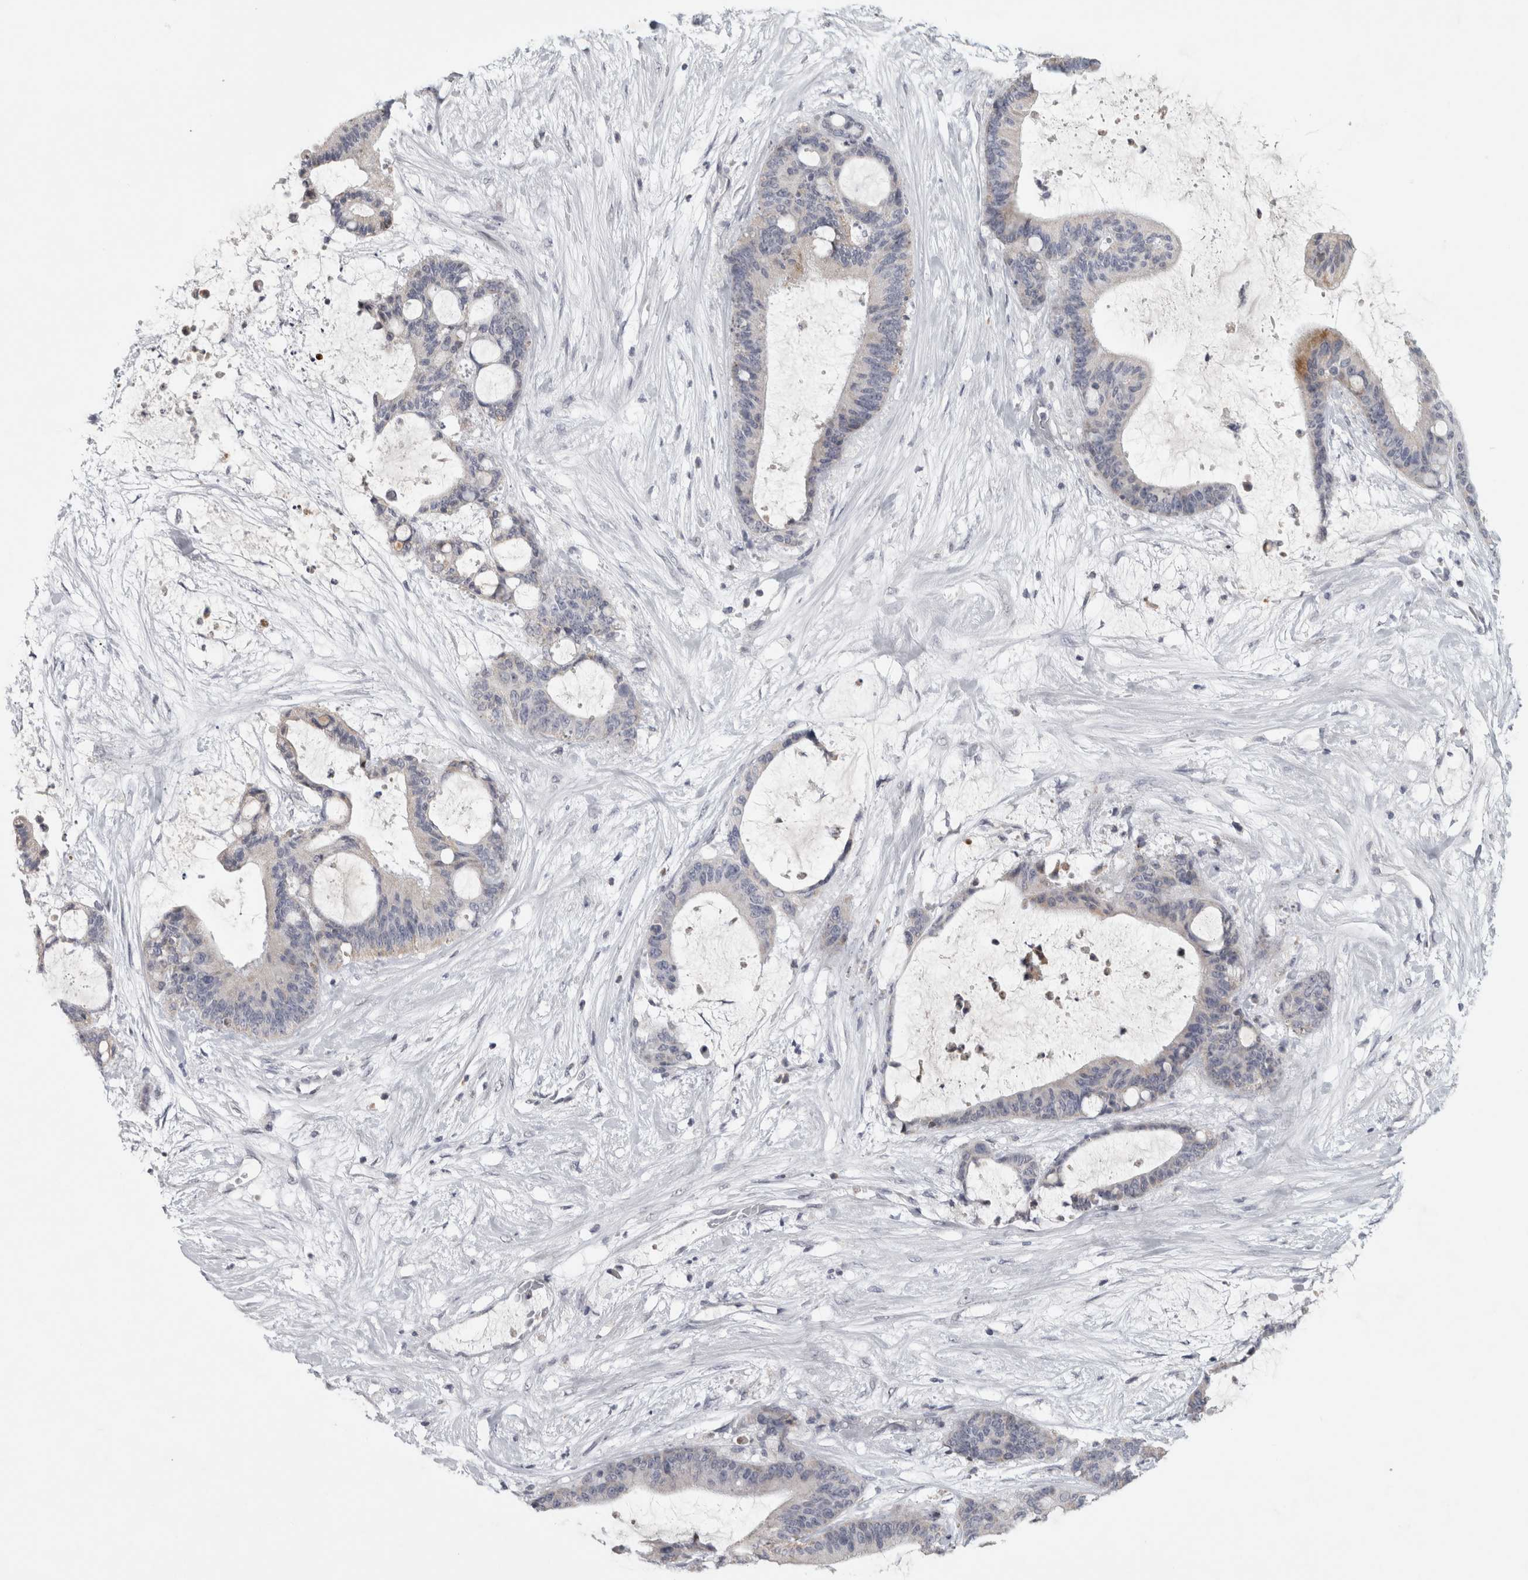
{"staining": {"intensity": "negative", "quantity": "none", "location": "none"}, "tissue": "liver cancer", "cell_type": "Tumor cells", "image_type": "cancer", "snomed": [{"axis": "morphology", "description": "Cholangiocarcinoma"}, {"axis": "topography", "description": "Liver"}], "caption": "High magnification brightfield microscopy of liver cholangiocarcinoma stained with DAB (3,3'-diaminobenzidine) (brown) and counterstained with hematoxylin (blue): tumor cells show no significant expression.", "gene": "PTPRN2", "patient": {"sex": "female", "age": 73}}